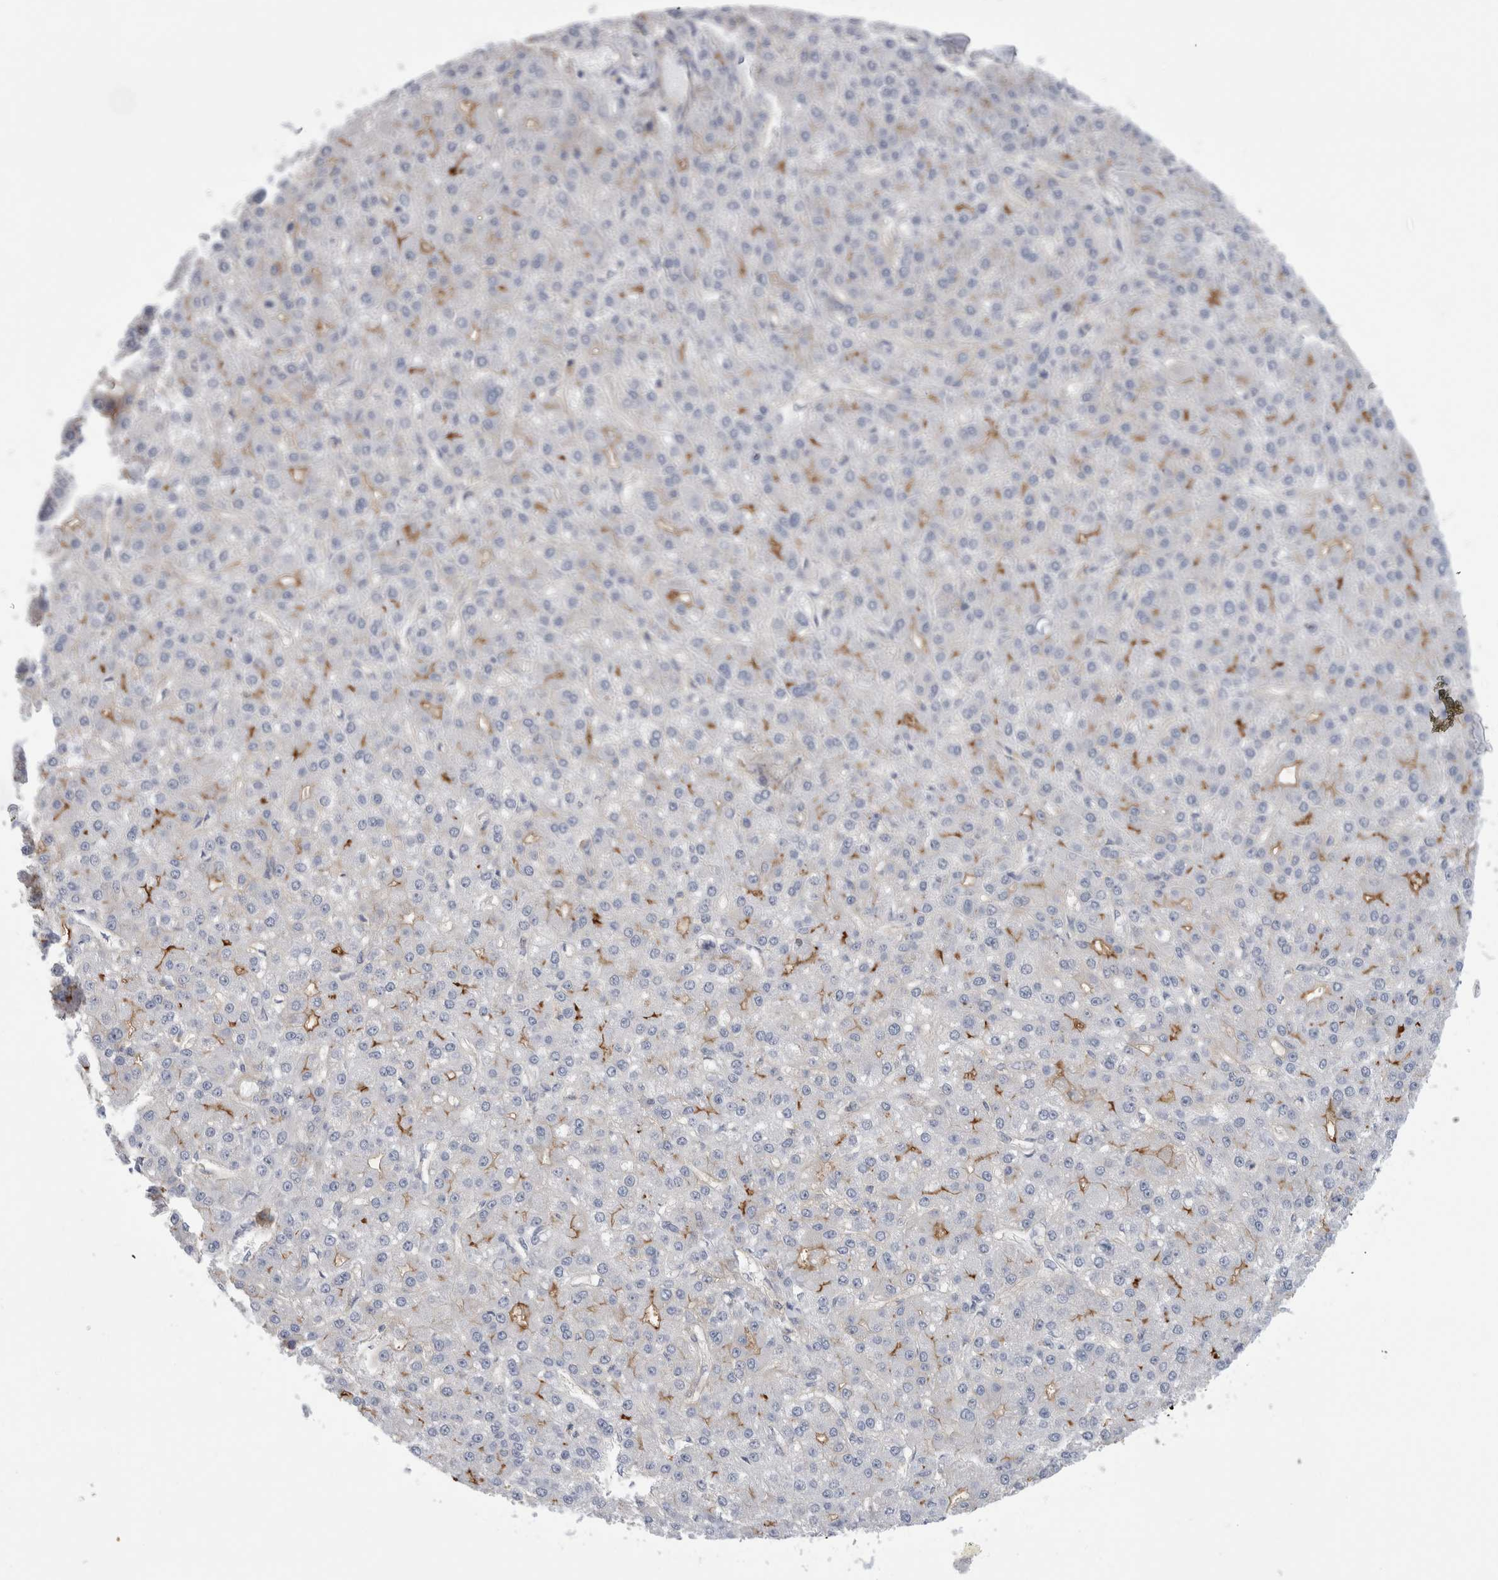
{"staining": {"intensity": "moderate", "quantity": "<25%", "location": "cytoplasmic/membranous"}, "tissue": "liver cancer", "cell_type": "Tumor cells", "image_type": "cancer", "snomed": [{"axis": "morphology", "description": "Carcinoma, Hepatocellular, NOS"}, {"axis": "topography", "description": "Liver"}], "caption": "Tumor cells exhibit low levels of moderate cytoplasmic/membranous expression in approximately <25% of cells in human liver cancer (hepatocellular carcinoma). The staining is performed using DAB (3,3'-diaminobenzidine) brown chromogen to label protein expression. The nuclei are counter-stained blue using hematoxylin.", "gene": "VANGL1", "patient": {"sex": "male", "age": 67}}